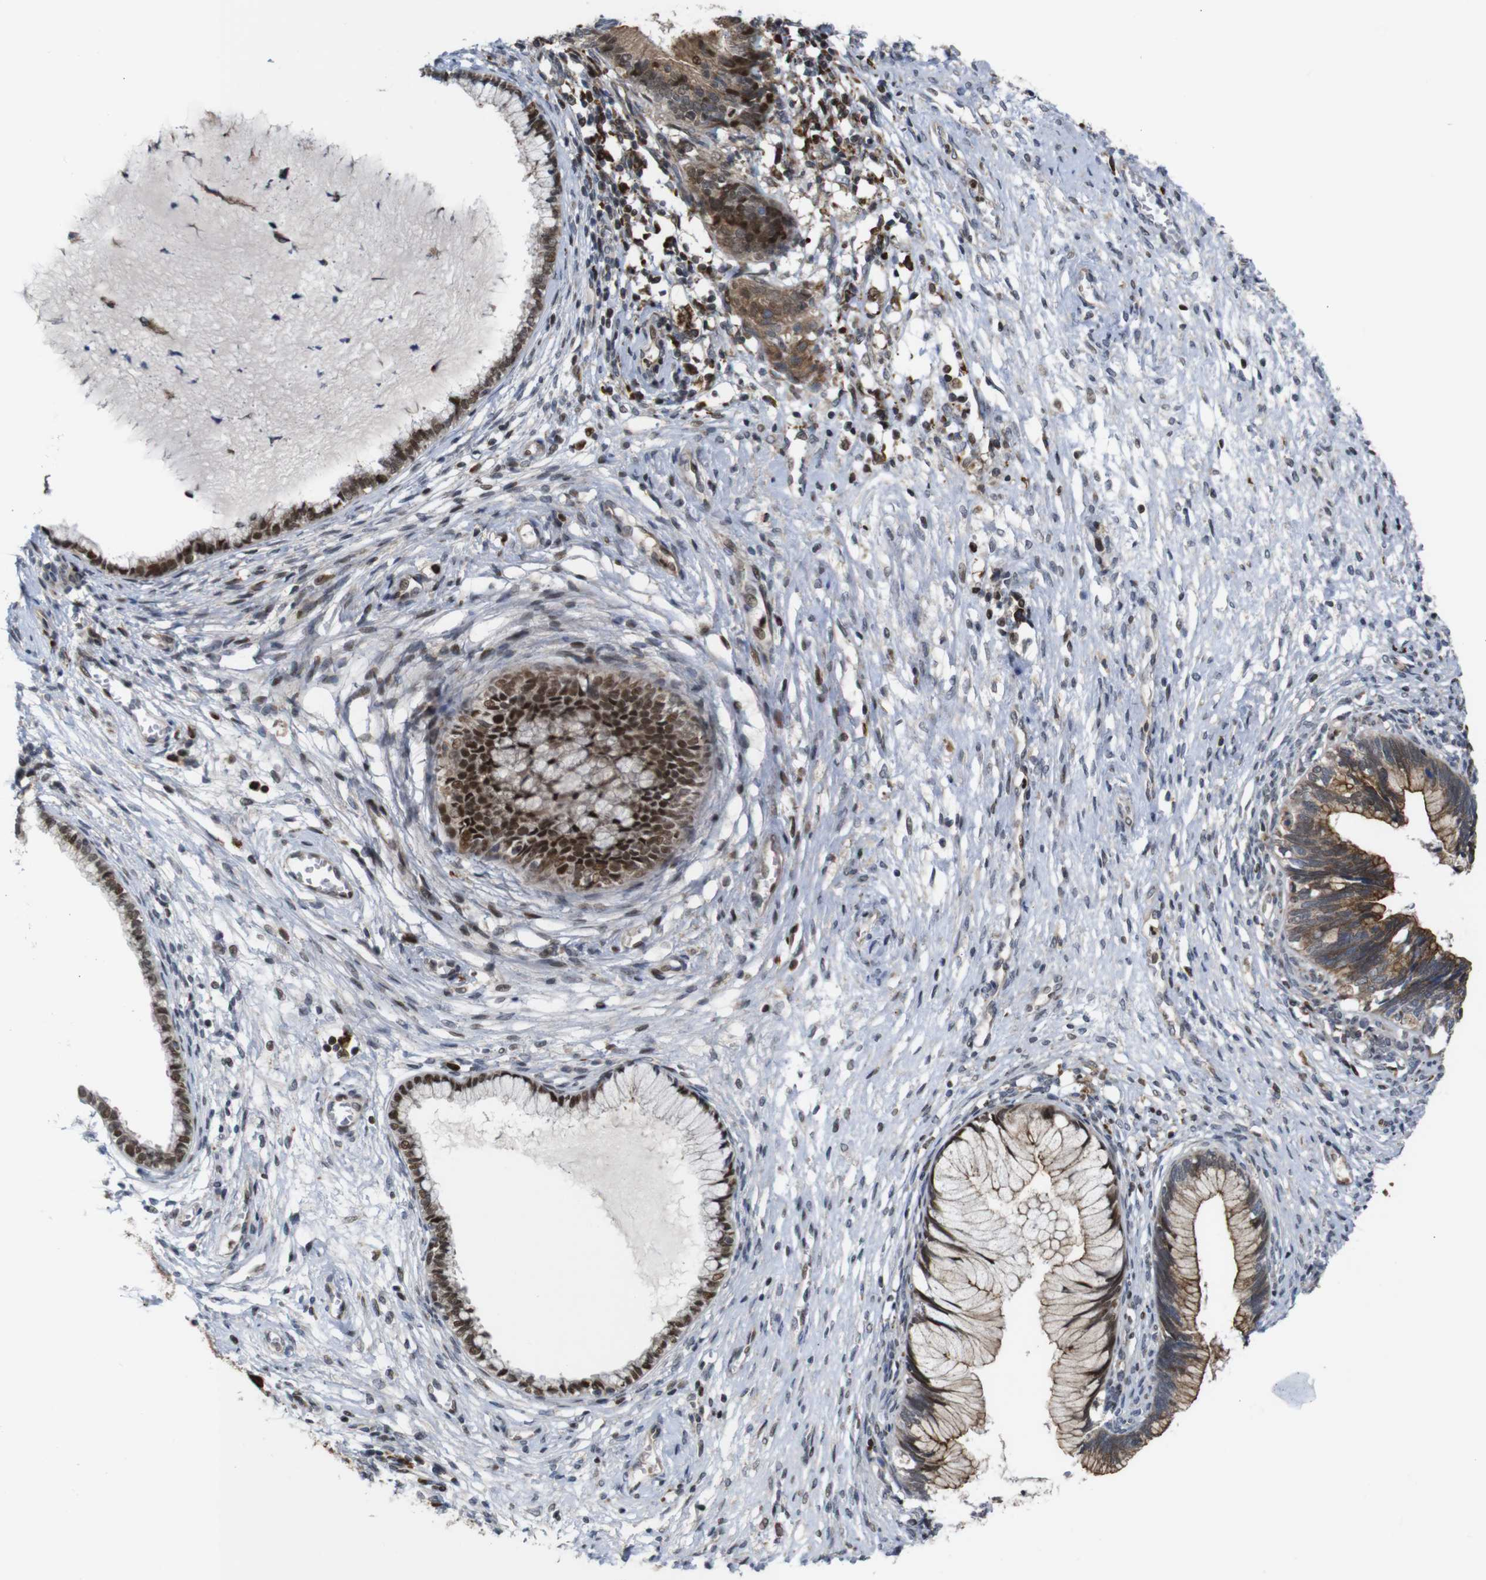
{"staining": {"intensity": "moderate", "quantity": ">75%", "location": "cytoplasmic/membranous,nuclear"}, "tissue": "cervical cancer", "cell_type": "Tumor cells", "image_type": "cancer", "snomed": [{"axis": "morphology", "description": "Adenocarcinoma, NOS"}, {"axis": "topography", "description": "Cervix"}], "caption": "Cervical cancer (adenocarcinoma) tissue reveals moderate cytoplasmic/membranous and nuclear staining in about >75% of tumor cells, visualized by immunohistochemistry. (DAB (3,3'-diaminobenzidine) IHC with brightfield microscopy, high magnification).", "gene": "PTPN1", "patient": {"sex": "female", "age": 44}}